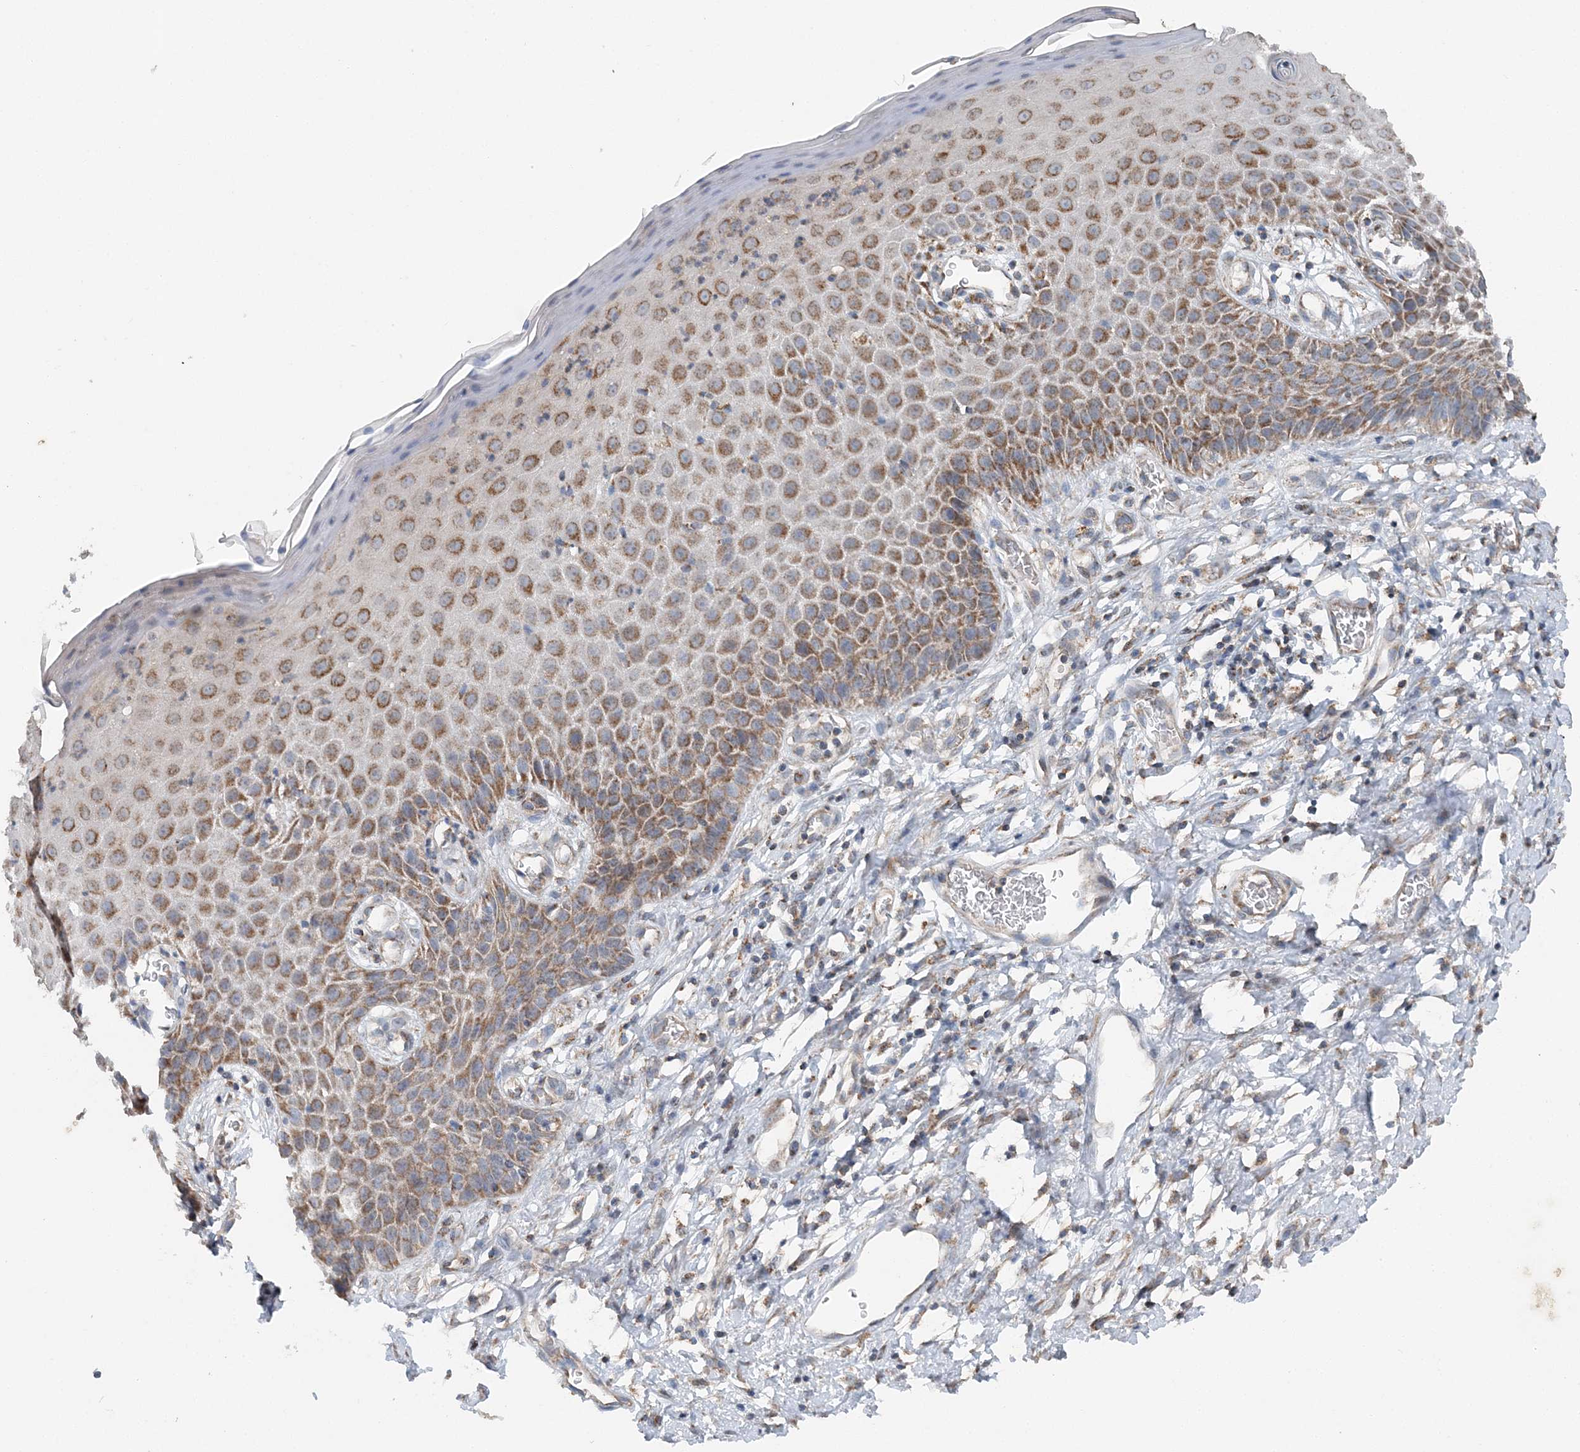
{"staining": {"intensity": "moderate", "quantity": ">75%", "location": "cytoplasmic/membranous"}, "tissue": "skin", "cell_type": "Epidermal cells", "image_type": "normal", "snomed": [{"axis": "morphology", "description": "Normal tissue, NOS"}, {"axis": "topography", "description": "Vulva"}], "caption": "High-power microscopy captured an immunohistochemistry micrograph of unremarkable skin, revealing moderate cytoplasmic/membranous staining in about >75% of epidermal cells.", "gene": "SPRY2", "patient": {"sex": "female", "age": 68}}